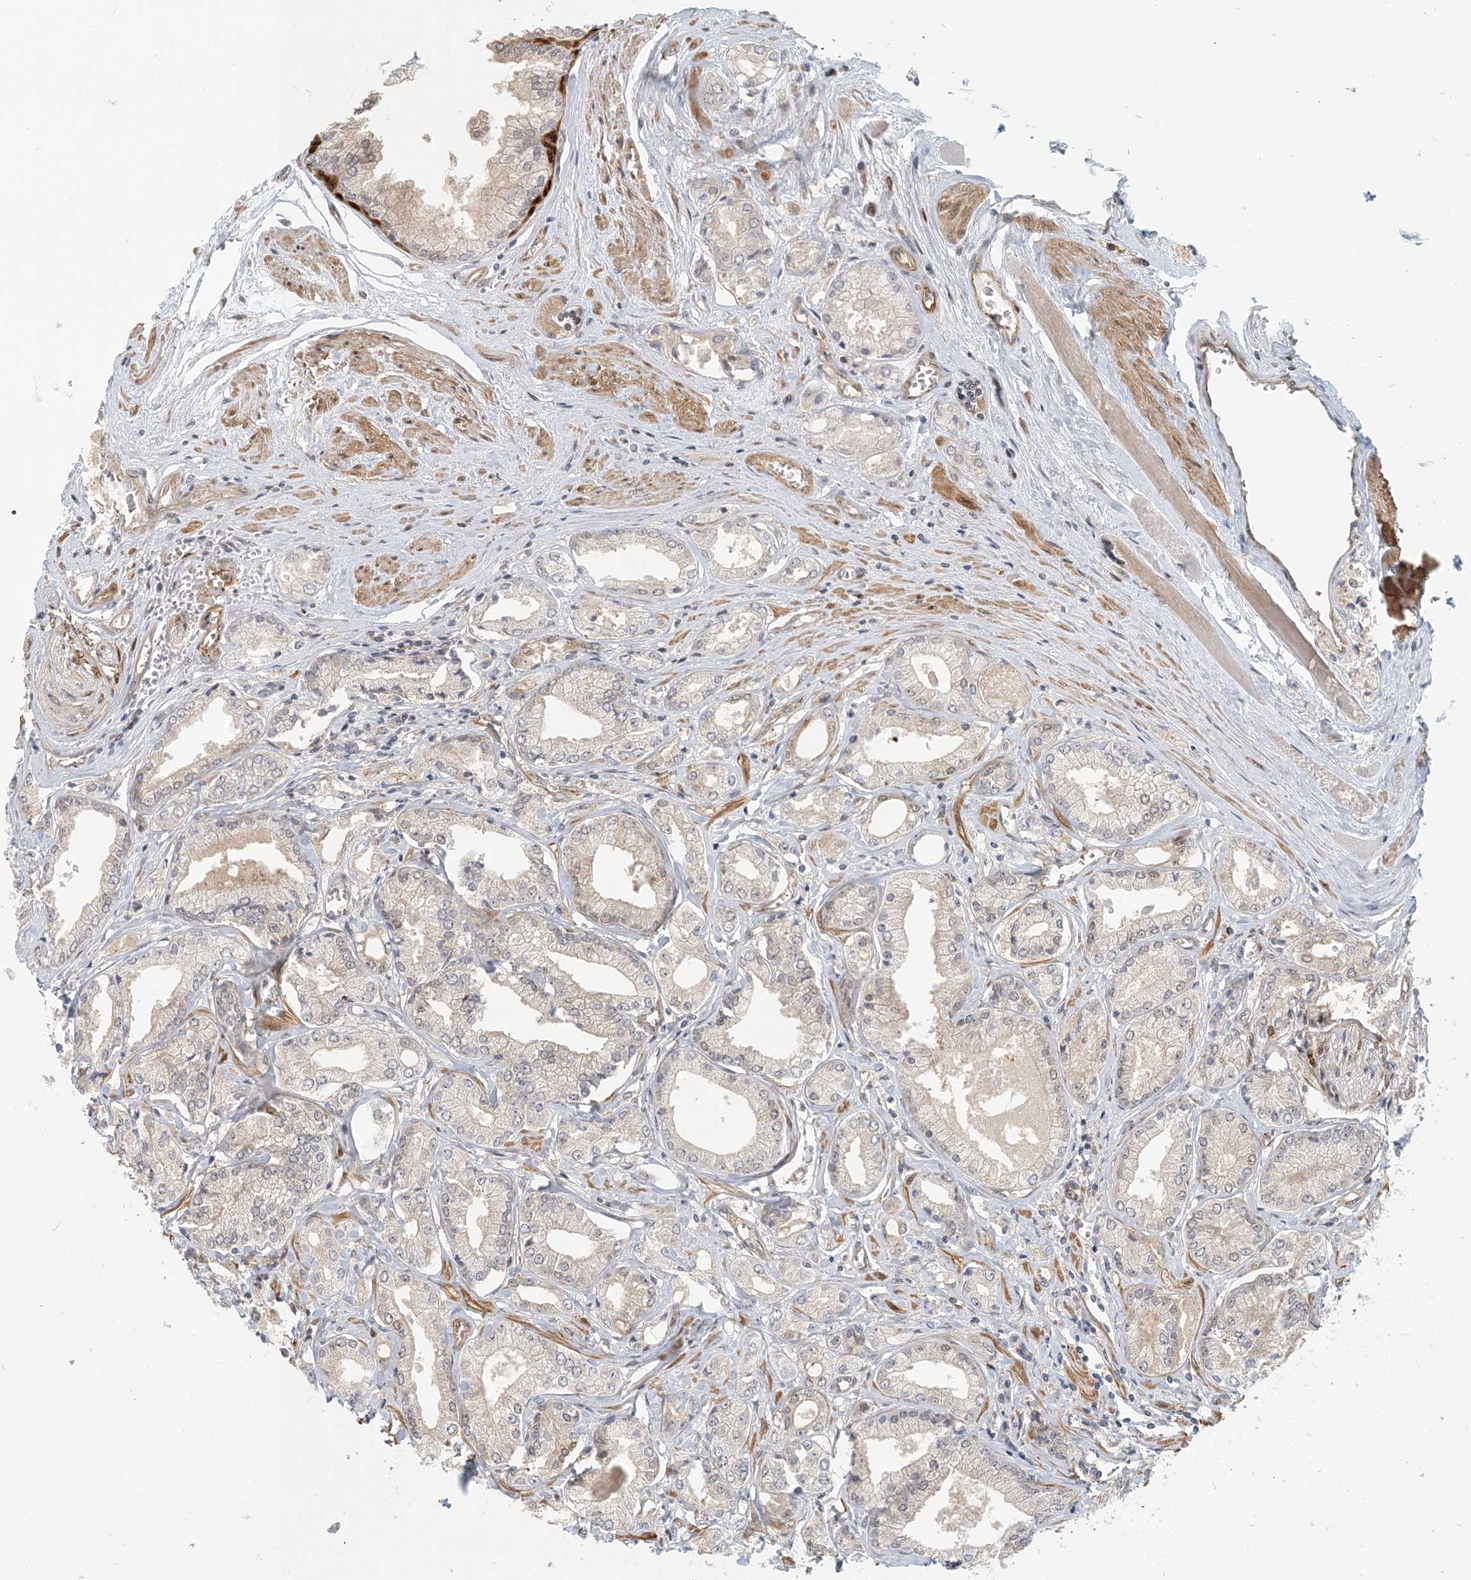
{"staining": {"intensity": "negative", "quantity": "none", "location": "none"}, "tissue": "prostate cancer", "cell_type": "Tumor cells", "image_type": "cancer", "snomed": [{"axis": "morphology", "description": "Adenocarcinoma, Low grade"}, {"axis": "topography", "description": "Prostate"}], "caption": "This histopathology image is of prostate cancer stained with IHC to label a protein in brown with the nuclei are counter-stained blue. There is no positivity in tumor cells.", "gene": "MAPKBP1", "patient": {"sex": "male", "age": 60}}